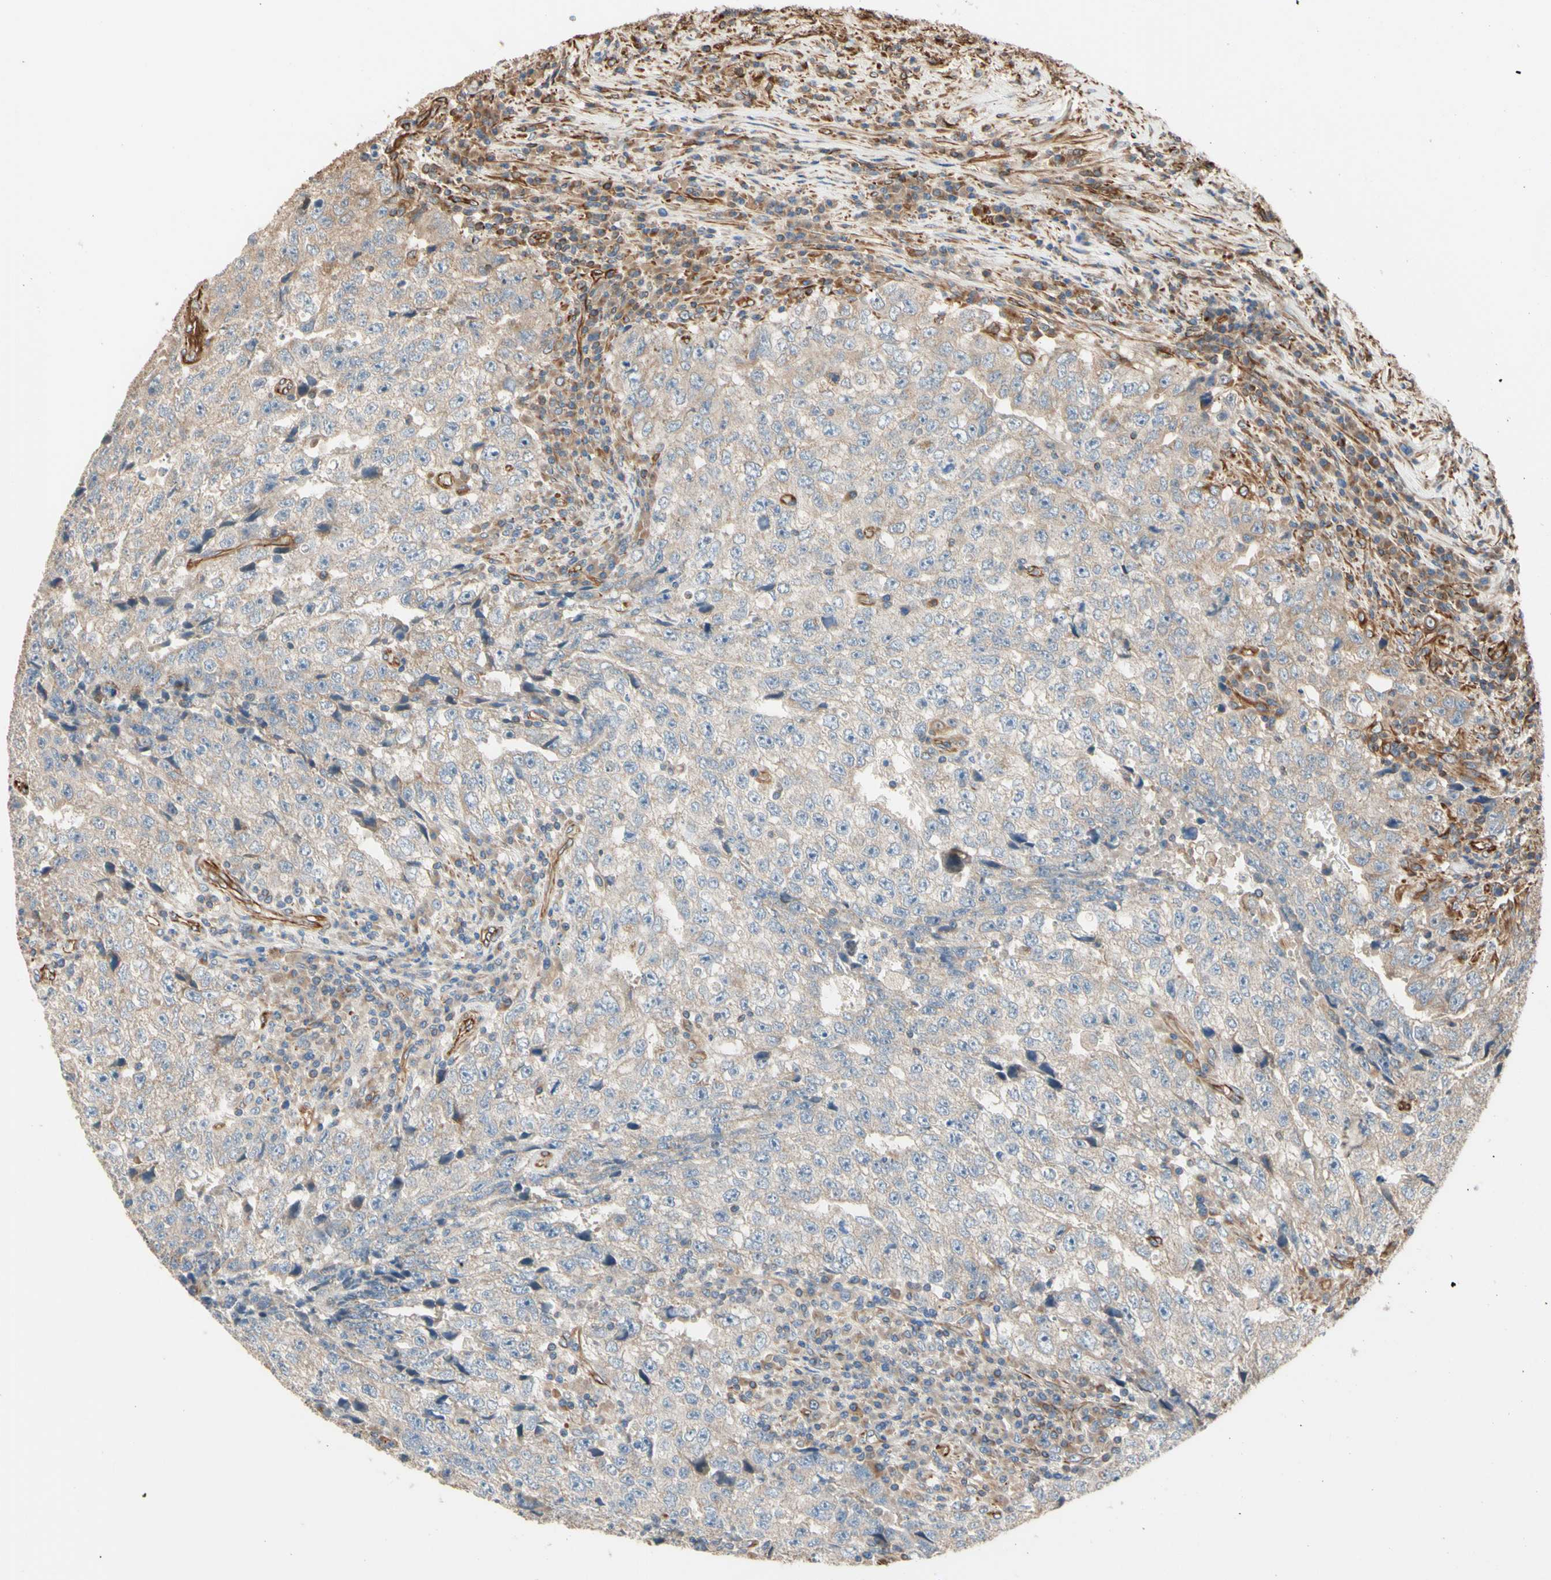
{"staining": {"intensity": "weak", "quantity": "<25%", "location": "cytoplasmic/membranous"}, "tissue": "testis cancer", "cell_type": "Tumor cells", "image_type": "cancer", "snomed": [{"axis": "morphology", "description": "Necrosis, NOS"}, {"axis": "morphology", "description": "Carcinoma, Embryonal, NOS"}, {"axis": "topography", "description": "Testis"}], "caption": "There is no significant positivity in tumor cells of testis embryonal carcinoma.", "gene": "TRAF2", "patient": {"sex": "male", "age": 19}}